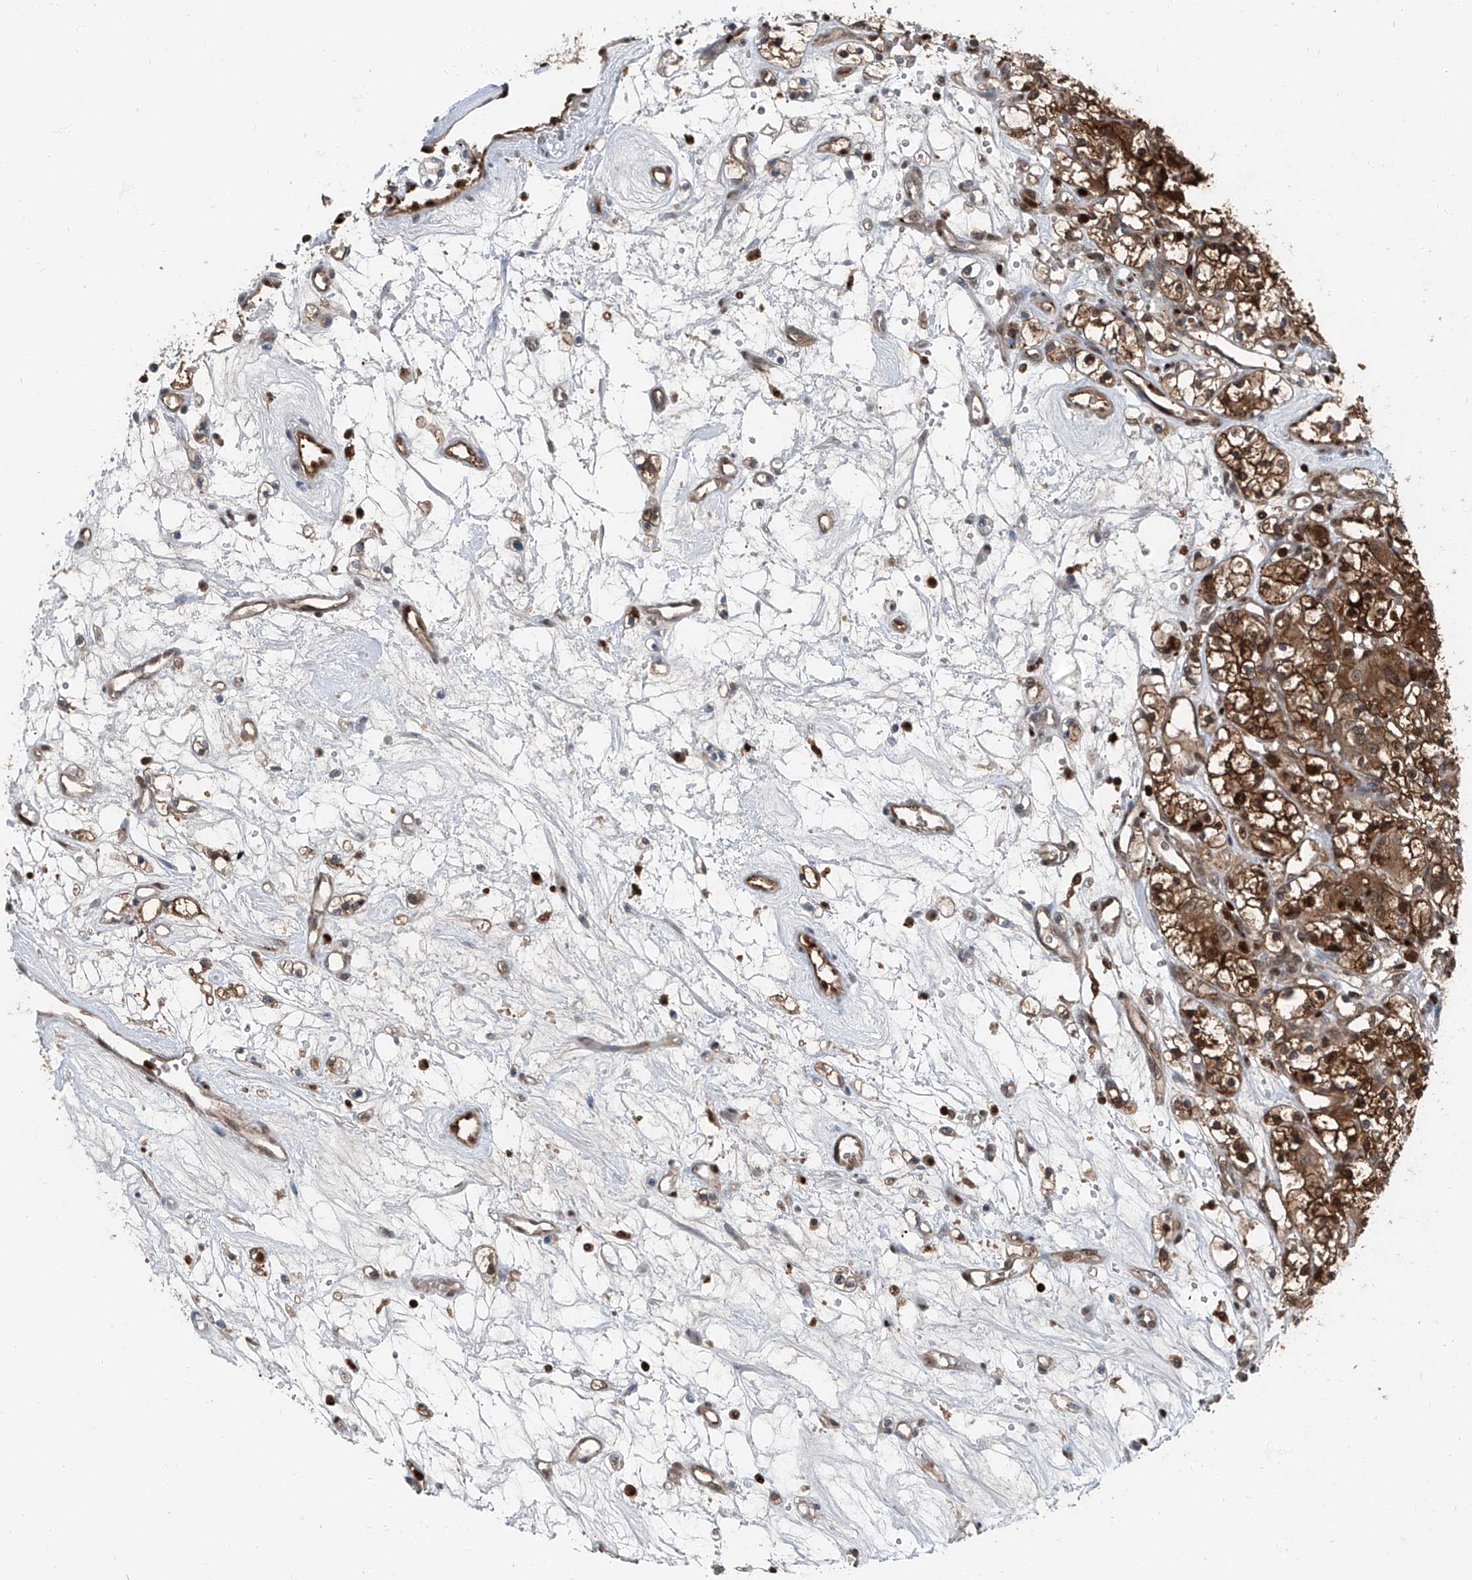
{"staining": {"intensity": "moderate", "quantity": ">75%", "location": "cytoplasmic/membranous,nuclear"}, "tissue": "renal cancer", "cell_type": "Tumor cells", "image_type": "cancer", "snomed": [{"axis": "morphology", "description": "Adenocarcinoma, NOS"}, {"axis": "topography", "description": "Kidney"}], "caption": "Immunohistochemistry (DAB (3,3'-diaminobenzidine)) staining of human renal cancer displays moderate cytoplasmic/membranous and nuclear protein expression in approximately >75% of tumor cells.", "gene": "PSMB10", "patient": {"sex": "female", "age": 59}}